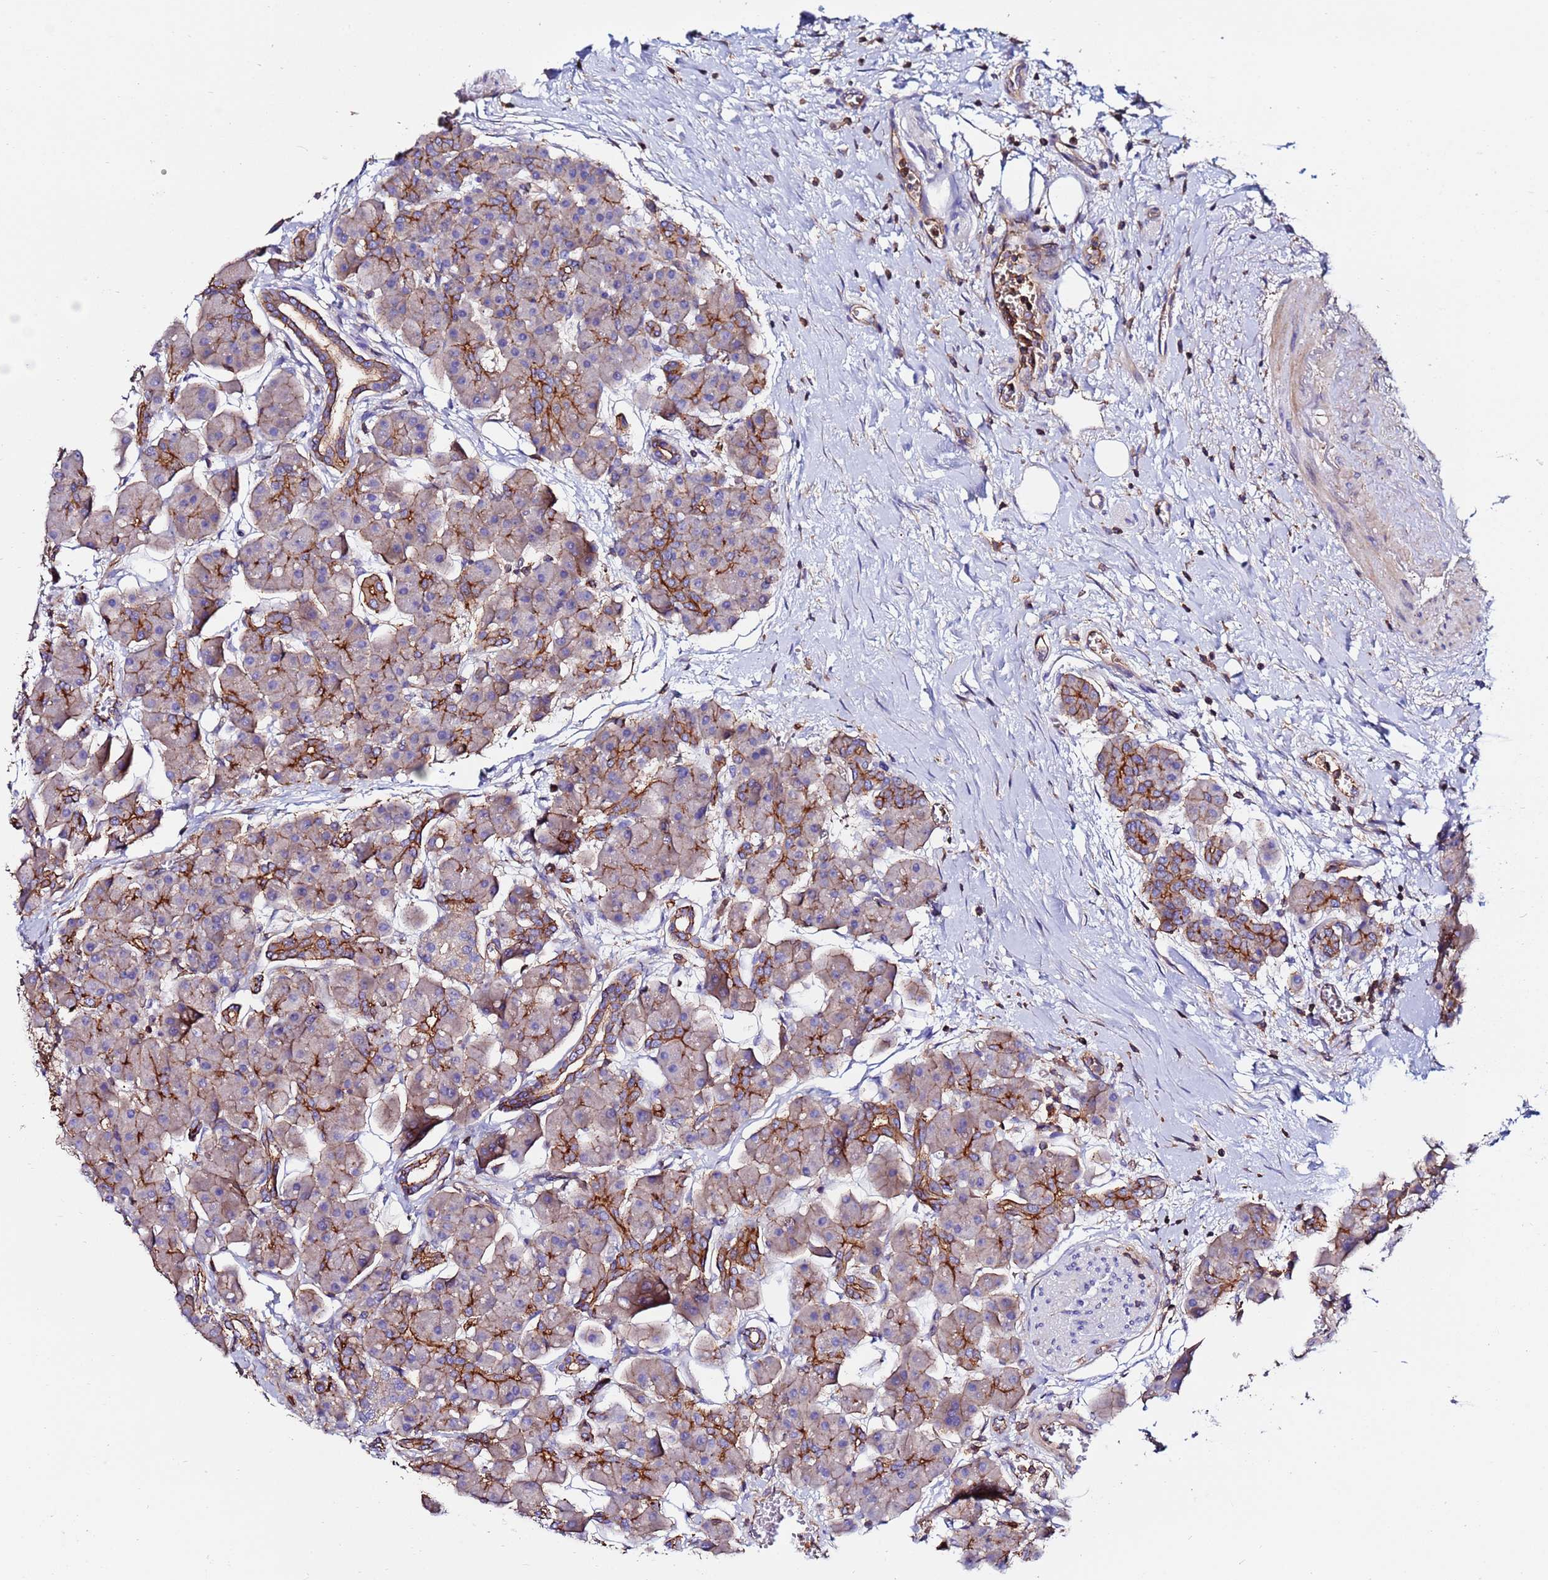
{"staining": {"intensity": "strong", "quantity": "25%-75%", "location": "cytoplasmic/membranous"}, "tissue": "pancreas", "cell_type": "Exocrine glandular cells", "image_type": "normal", "snomed": [{"axis": "morphology", "description": "Normal tissue, NOS"}, {"axis": "topography", "description": "Pancreas"}], "caption": "Pancreas stained with DAB immunohistochemistry displays high levels of strong cytoplasmic/membranous positivity in approximately 25%-75% of exocrine glandular cells.", "gene": "POTEE", "patient": {"sex": "male", "age": 66}}